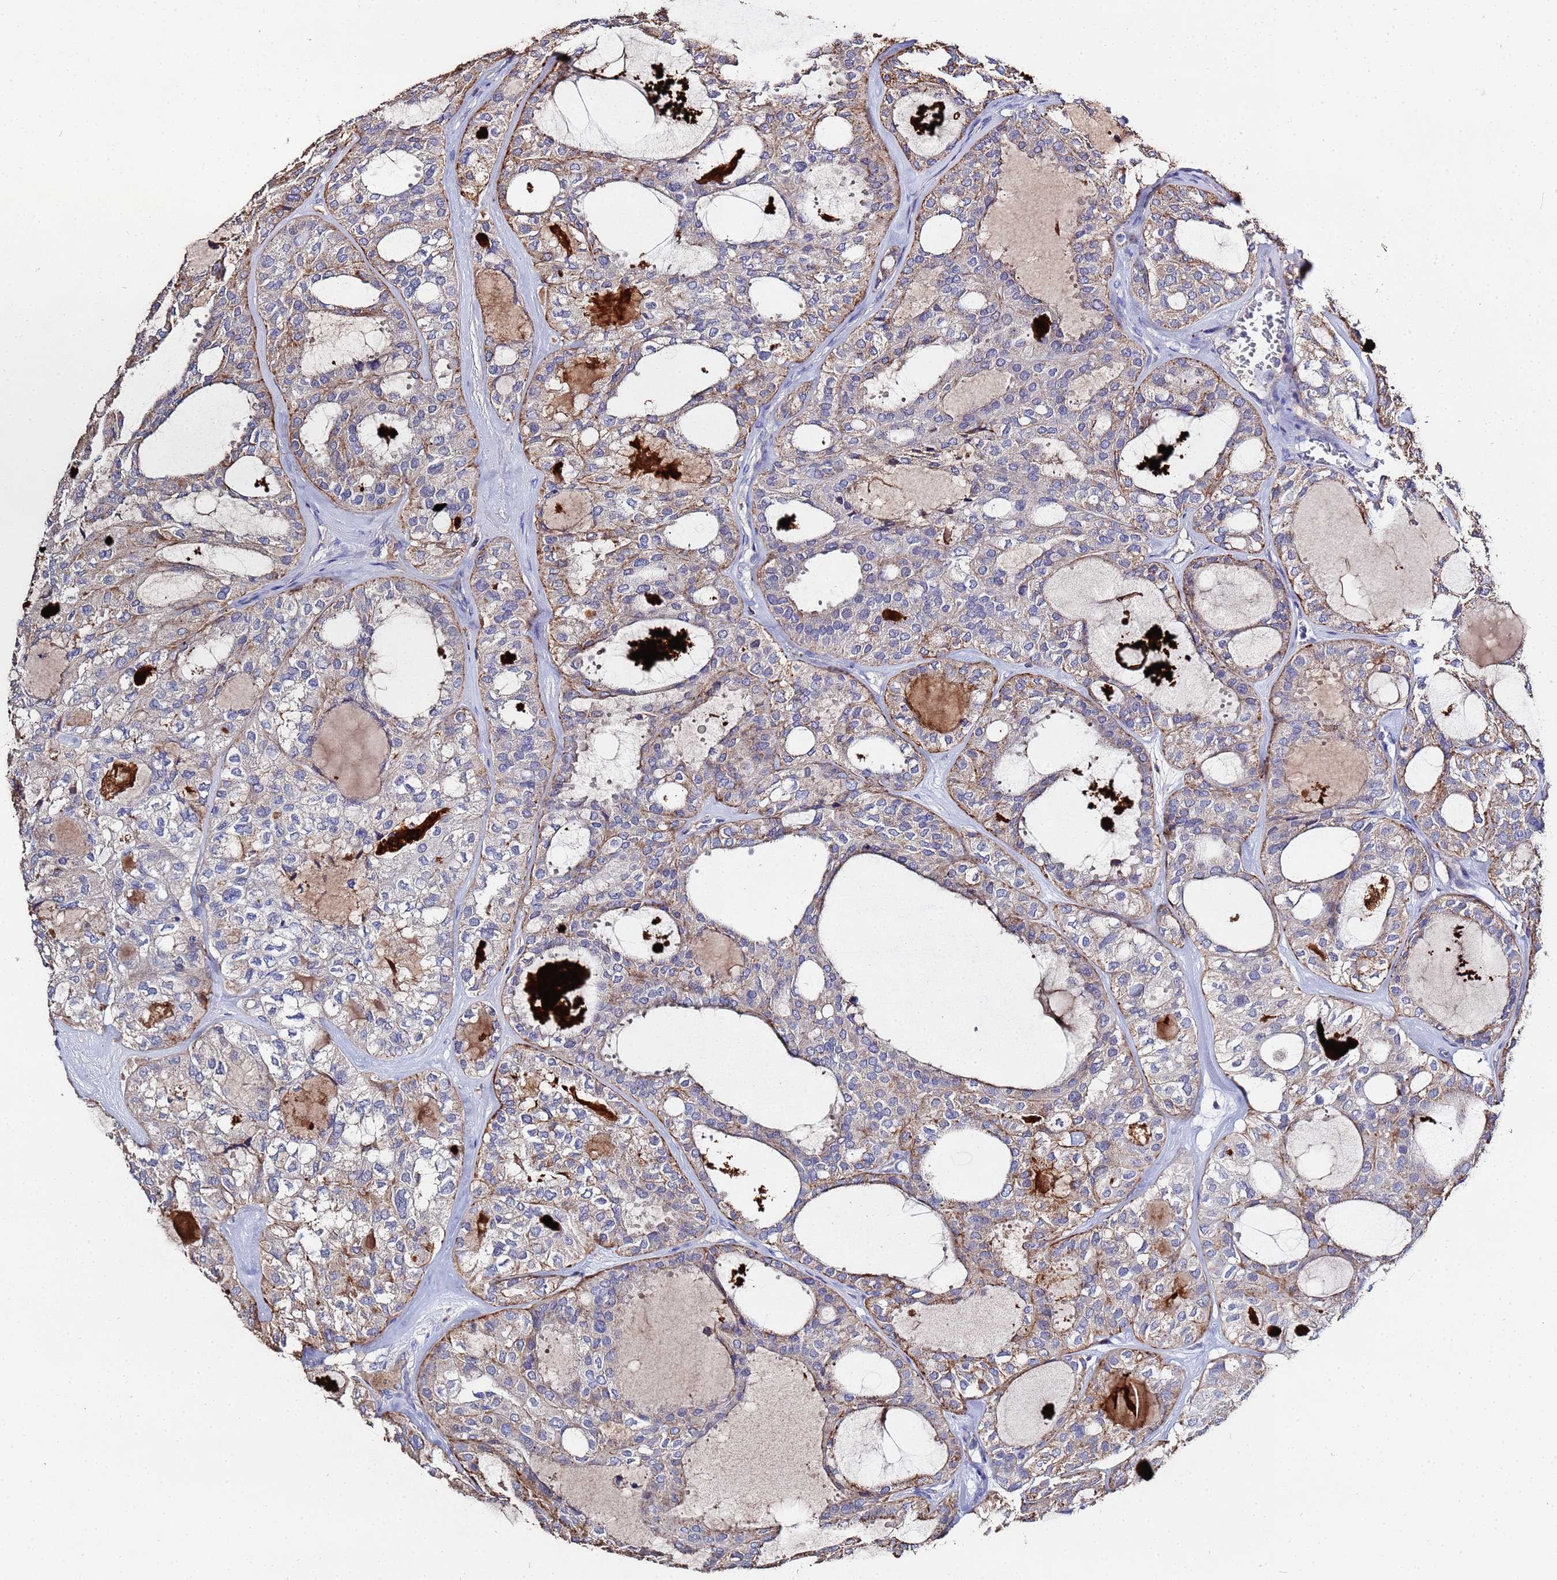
{"staining": {"intensity": "moderate", "quantity": "25%-75%", "location": "cytoplasmic/membranous"}, "tissue": "thyroid cancer", "cell_type": "Tumor cells", "image_type": "cancer", "snomed": [{"axis": "morphology", "description": "Follicular adenoma carcinoma, NOS"}, {"axis": "topography", "description": "Thyroid gland"}], "caption": "Protein staining shows moderate cytoplasmic/membranous expression in about 25%-75% of tumor cells in follicular adenoma carcinoma (thyroid).", "gene": "TCP10L", "patient": {"sex": "male", "age": 75}}